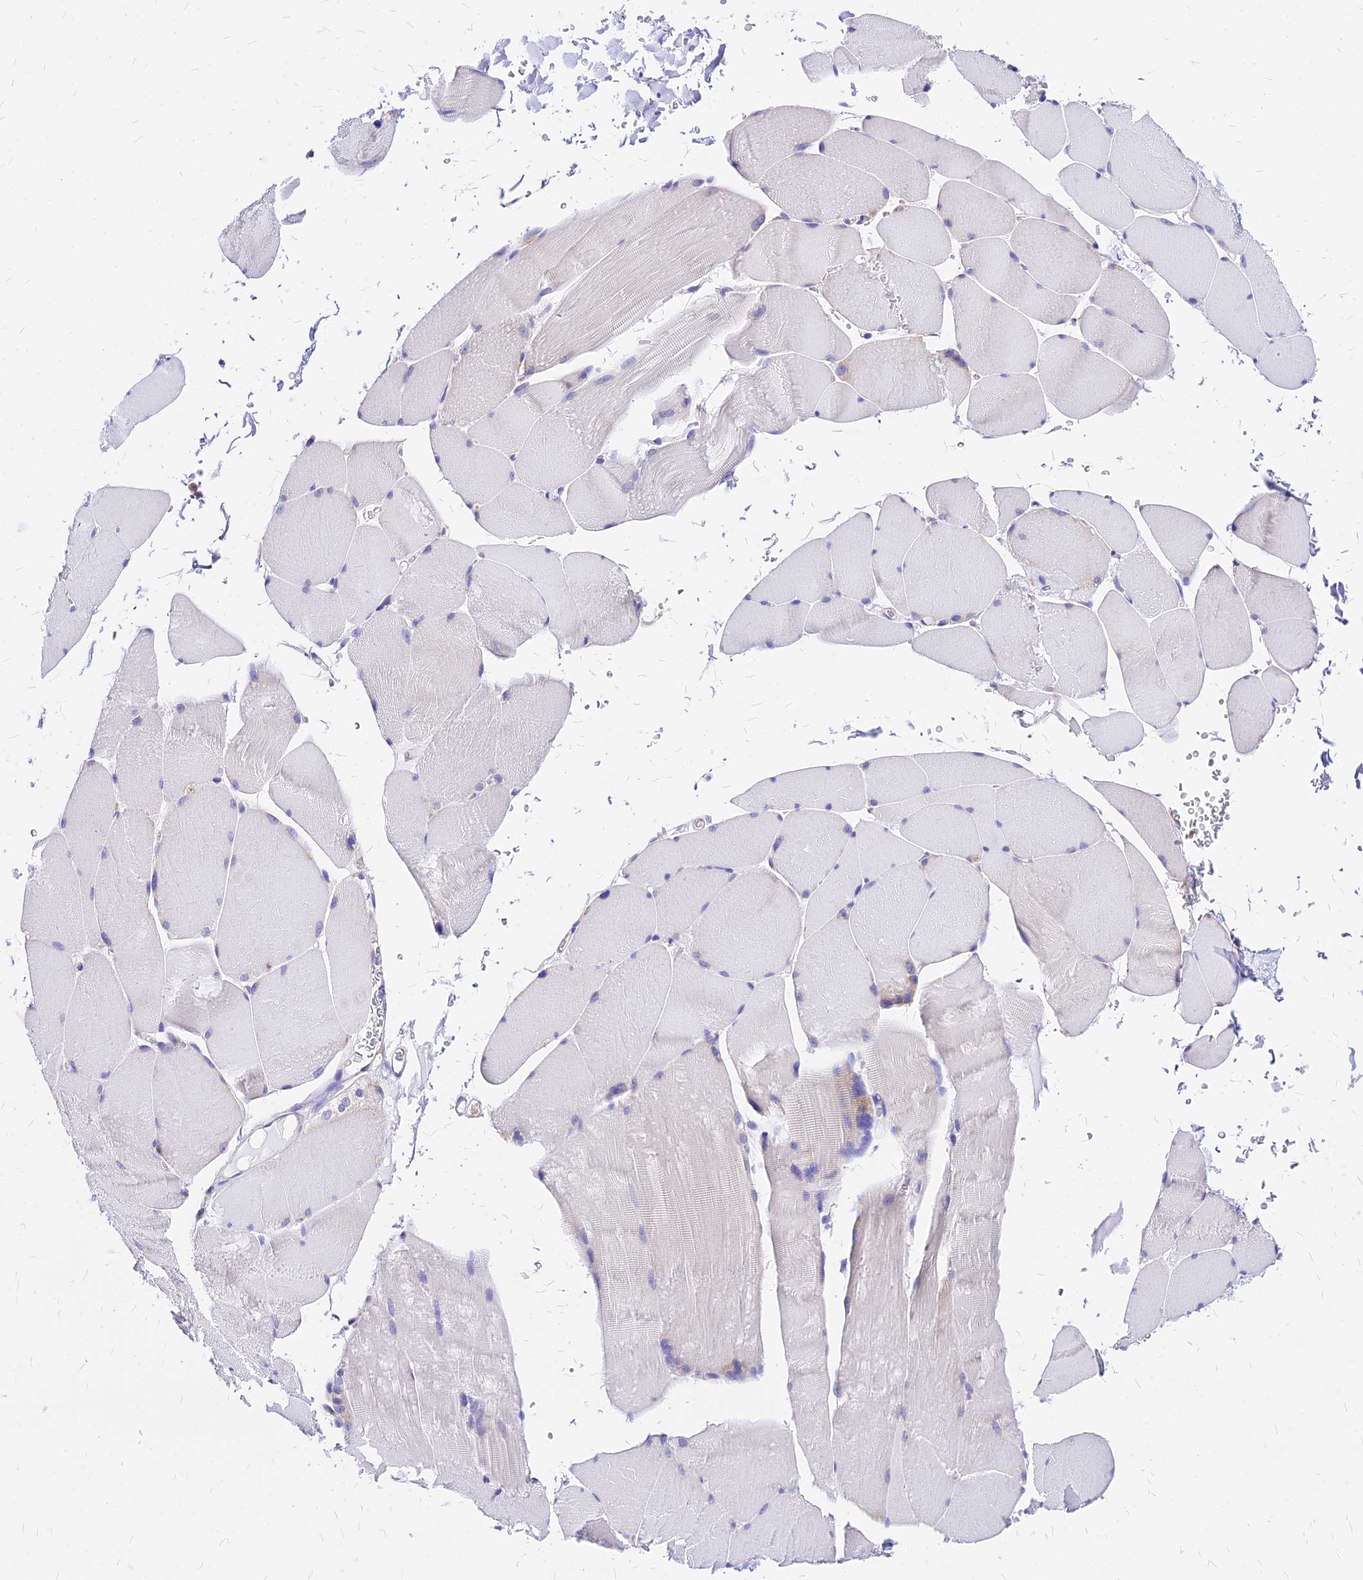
{"staining": {"intensity": "negative", "quantity": "none", "location": "none"}, "tissue": "skeletal muscle", "cell_type": "Myocytes", "image_type": "normal", "snomed": [{"axis": "morphology", "description": "Normal tissue, NOS"}, {"axis": "topography", "description": "Skin"}, {"axis": "topography", "description": "Skeletal muscle"}], "caption": "Immunohistochemistry (IHC) micrograph of normal skeletal muscle: skeletal muscle stained with DAB (3,3'-diaminobenzidine) exhibits no significant protein positivity in myocytes.", "gene": "RPL19", "patient": {"sex": "male", "age": 83}}